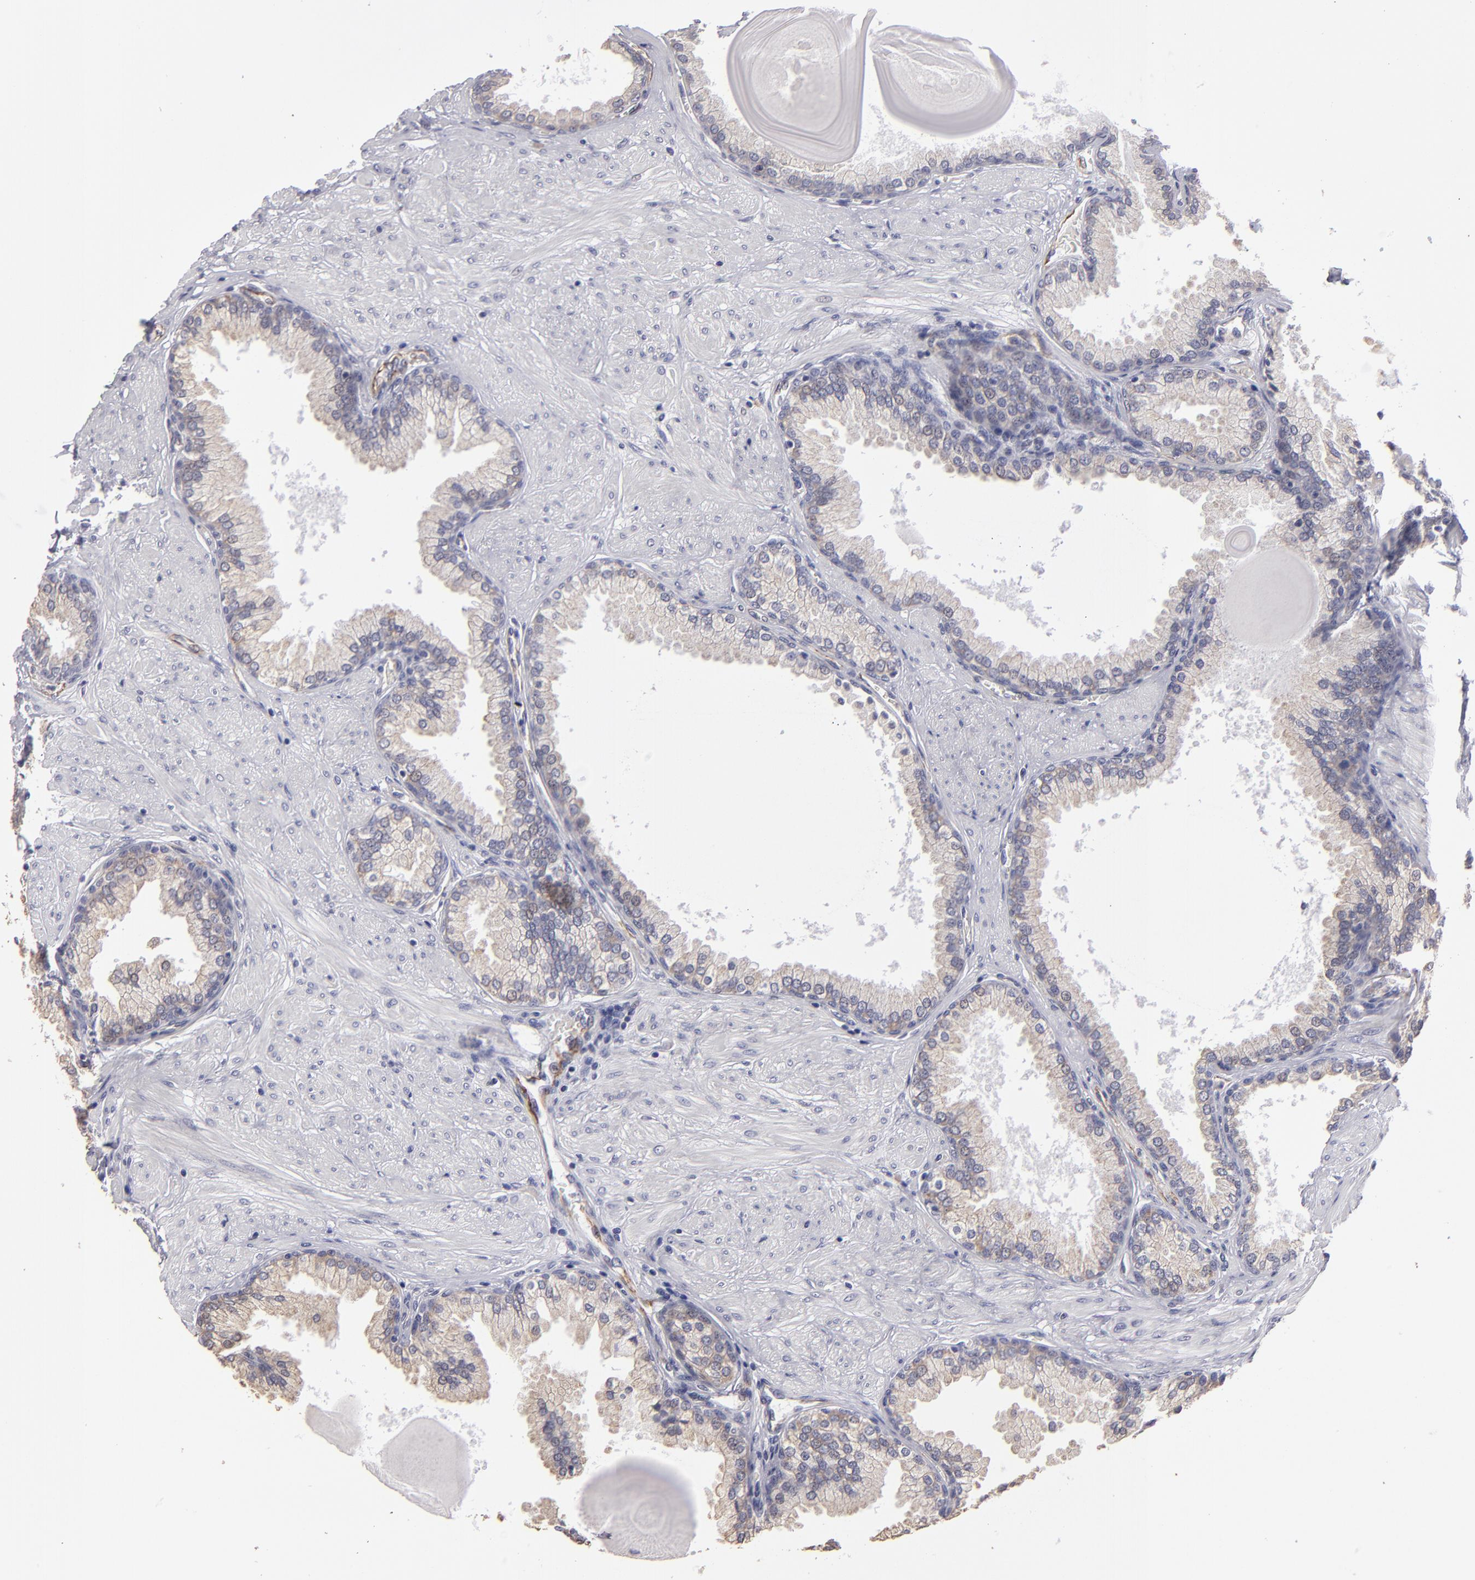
{"staining": {"intensity": "weak", "quantity": "25%-75%", "location": "cytoplasmic/membranous"}, "tissue": "prostate", "cell_type": "Glandular cells", "image_type": "normal", "snomed": [{"axis": "morphology", "description": "Normal tissue, NOS"}, {"axis": "topography", "description": "Prostate"}], "caption": "IHC of unremarkable prostate exhibits low levels of weak cytoplasmic/membranous expression in approximately 25%-75% of glandular cells.", "gene": "ZNF175", "patient": {"sex": "male", "age": 51}}